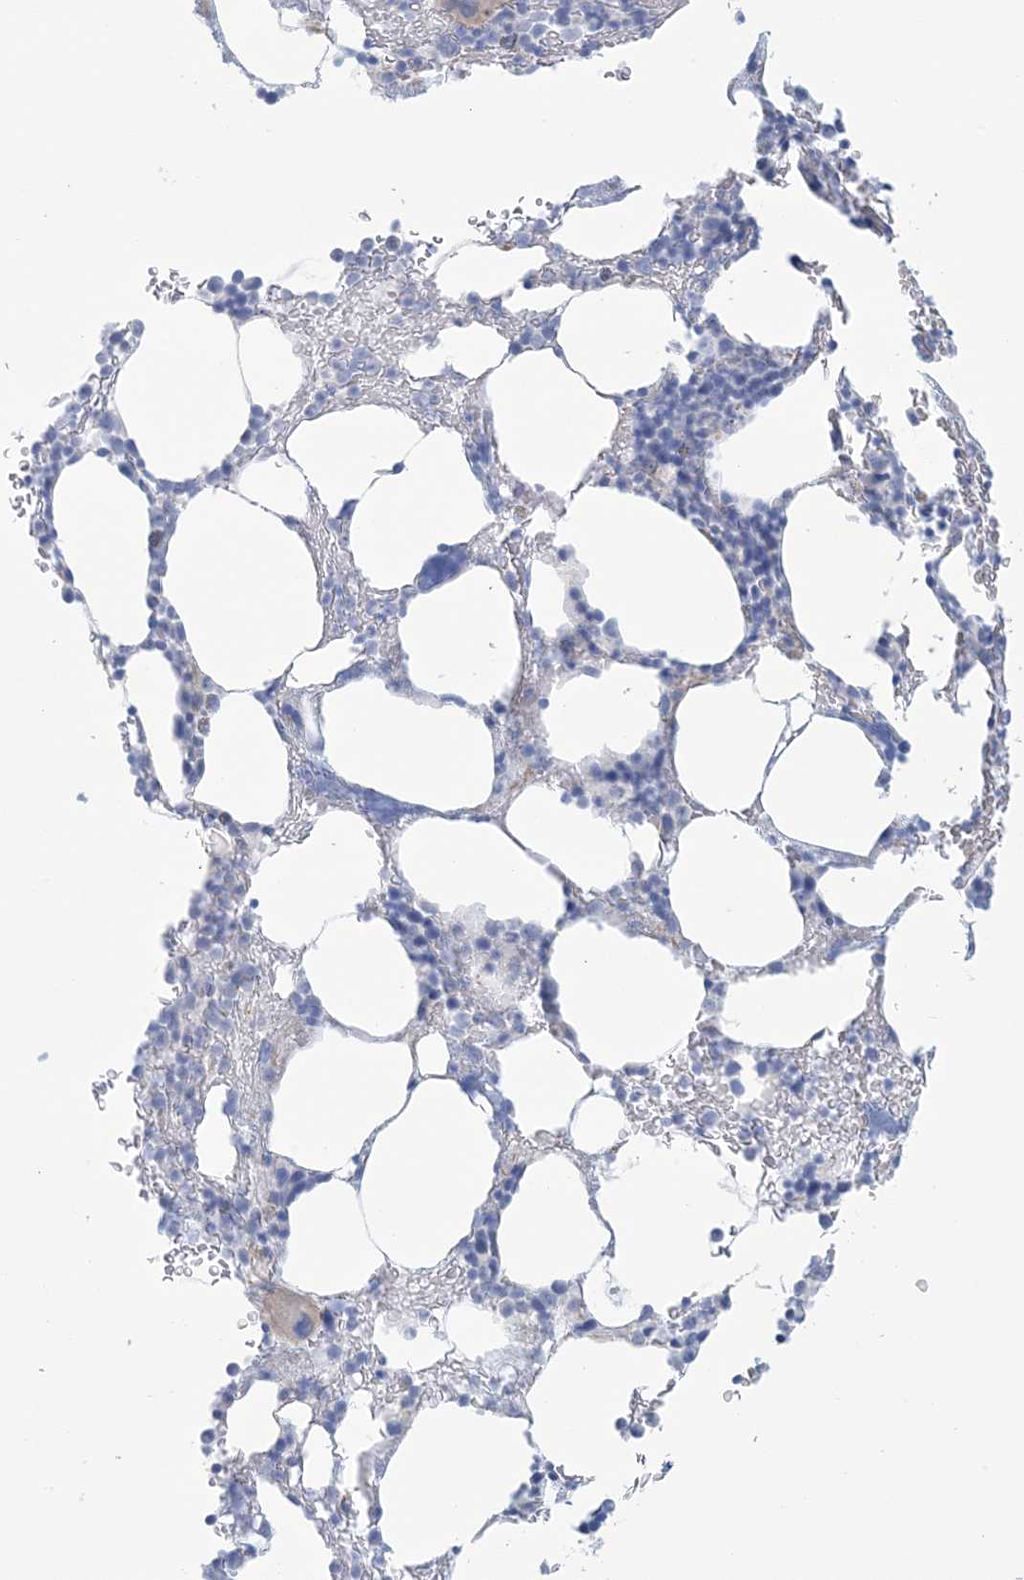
{"staining": {"intensity": "negative", "quantity": "none", "location": "none"}, "tissue": "bone marrow", "cell_type": "Hematopoietic cells", "image_type": "normal", "snomed": [{"axis": "morphology", "description": "Normal tissue, NOS"}, {"axis": "topography", "description": "Bone marrow"}], "caption": "The image displays no significant staining in hematopoietic cells of bone marrow.", "gene": "AGXT", "patient": {"sex": "male"}}